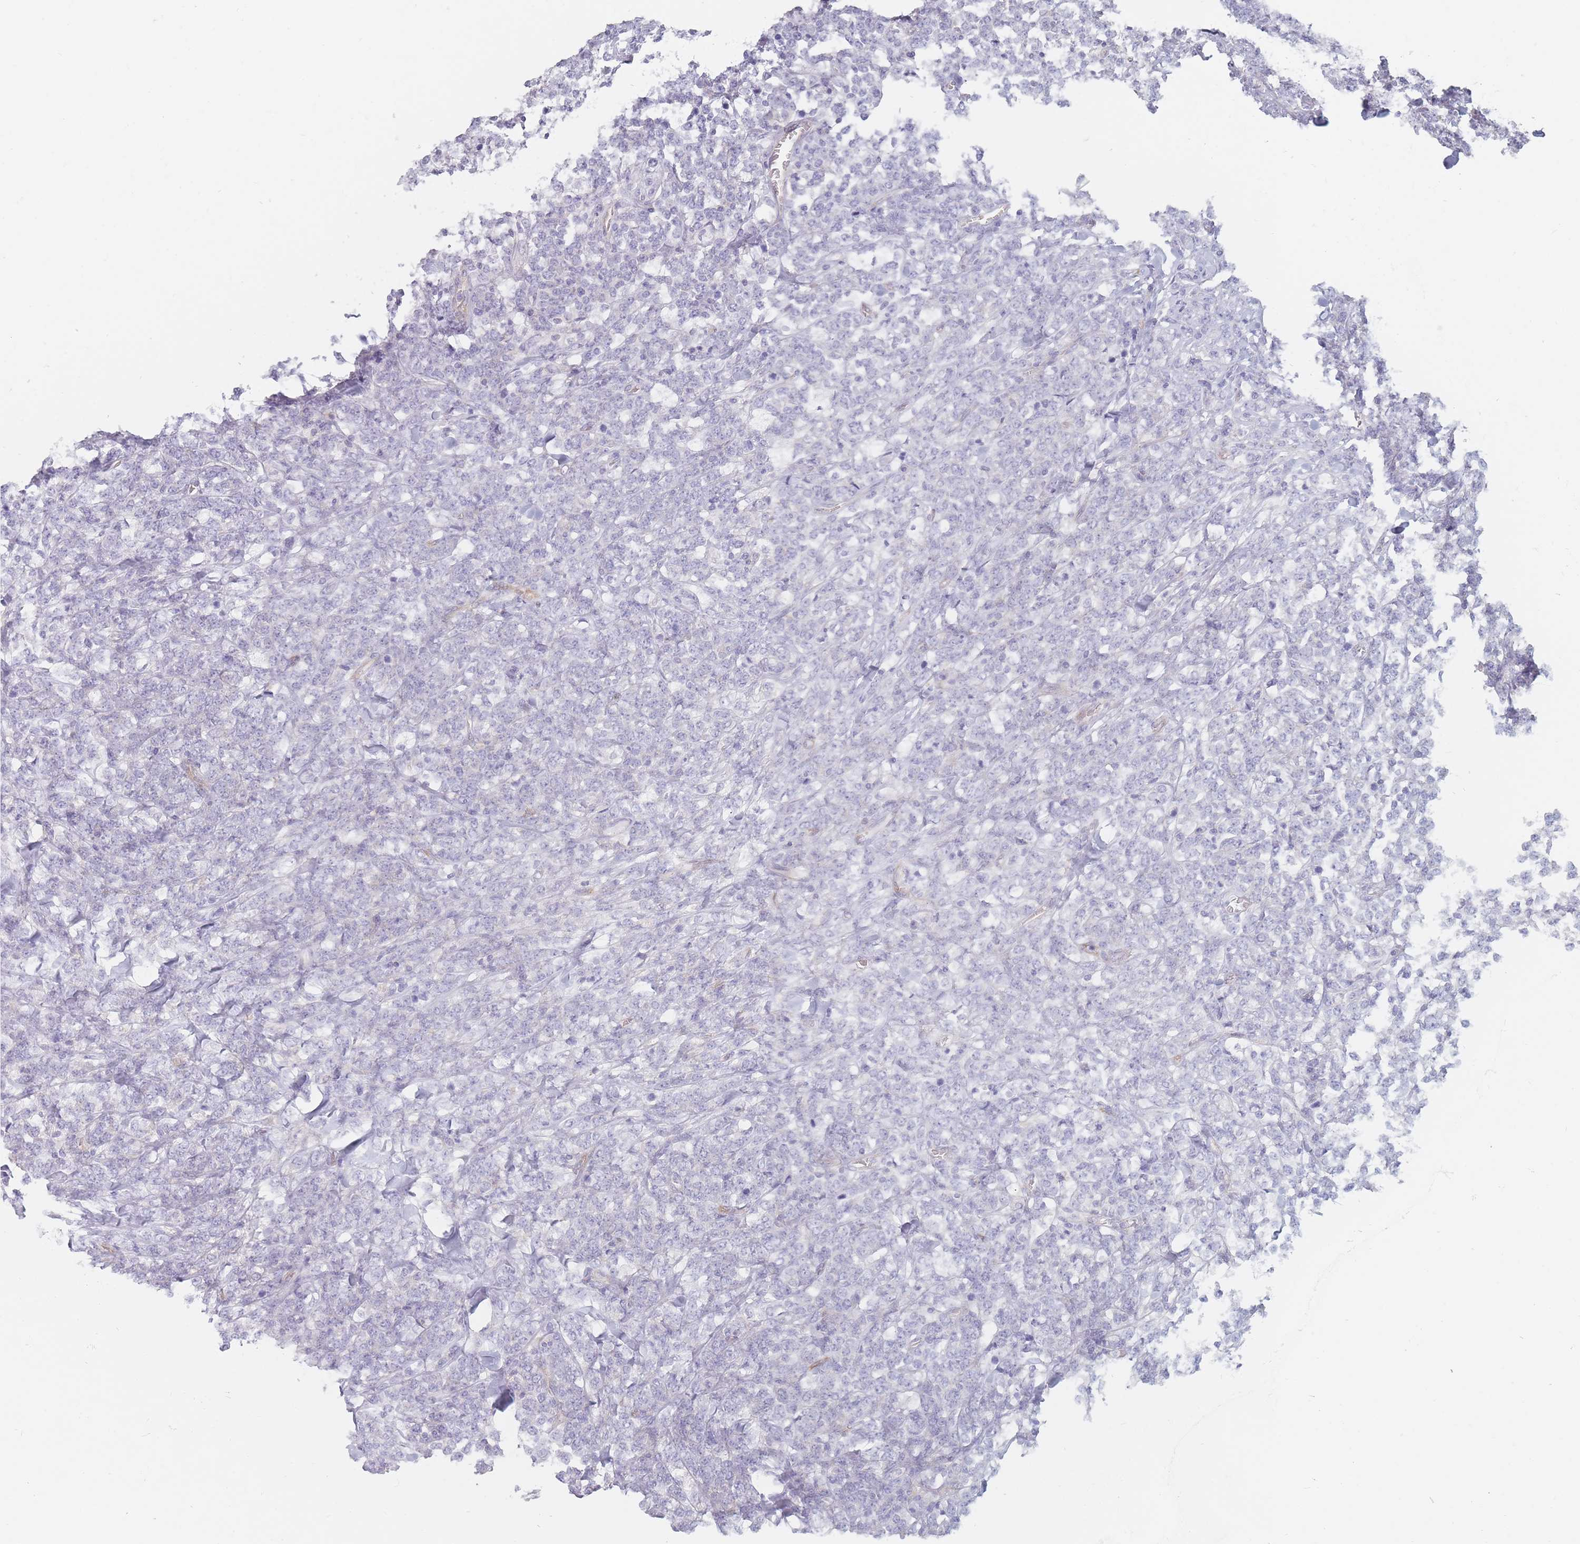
{"staining": {"intensity": "negative", "quantity": "none", "location": "none"}, "tissue": "lymphoma", "cell_type": "Tumor cells", "image_type": "cancer", "snomed": [{"axis": "morphology", "description": "Malignant lymphoma, non-Hodgkin's type, High grade"}, {"axis": "topography", "description": "Small intestine"}], "caption": "A photomicrograph of lymphoma stained for a protein demonstrates no brown staining in tumor cells.", "gene": "MAP1S", "patient": {"sex": "male", "age": 8}}